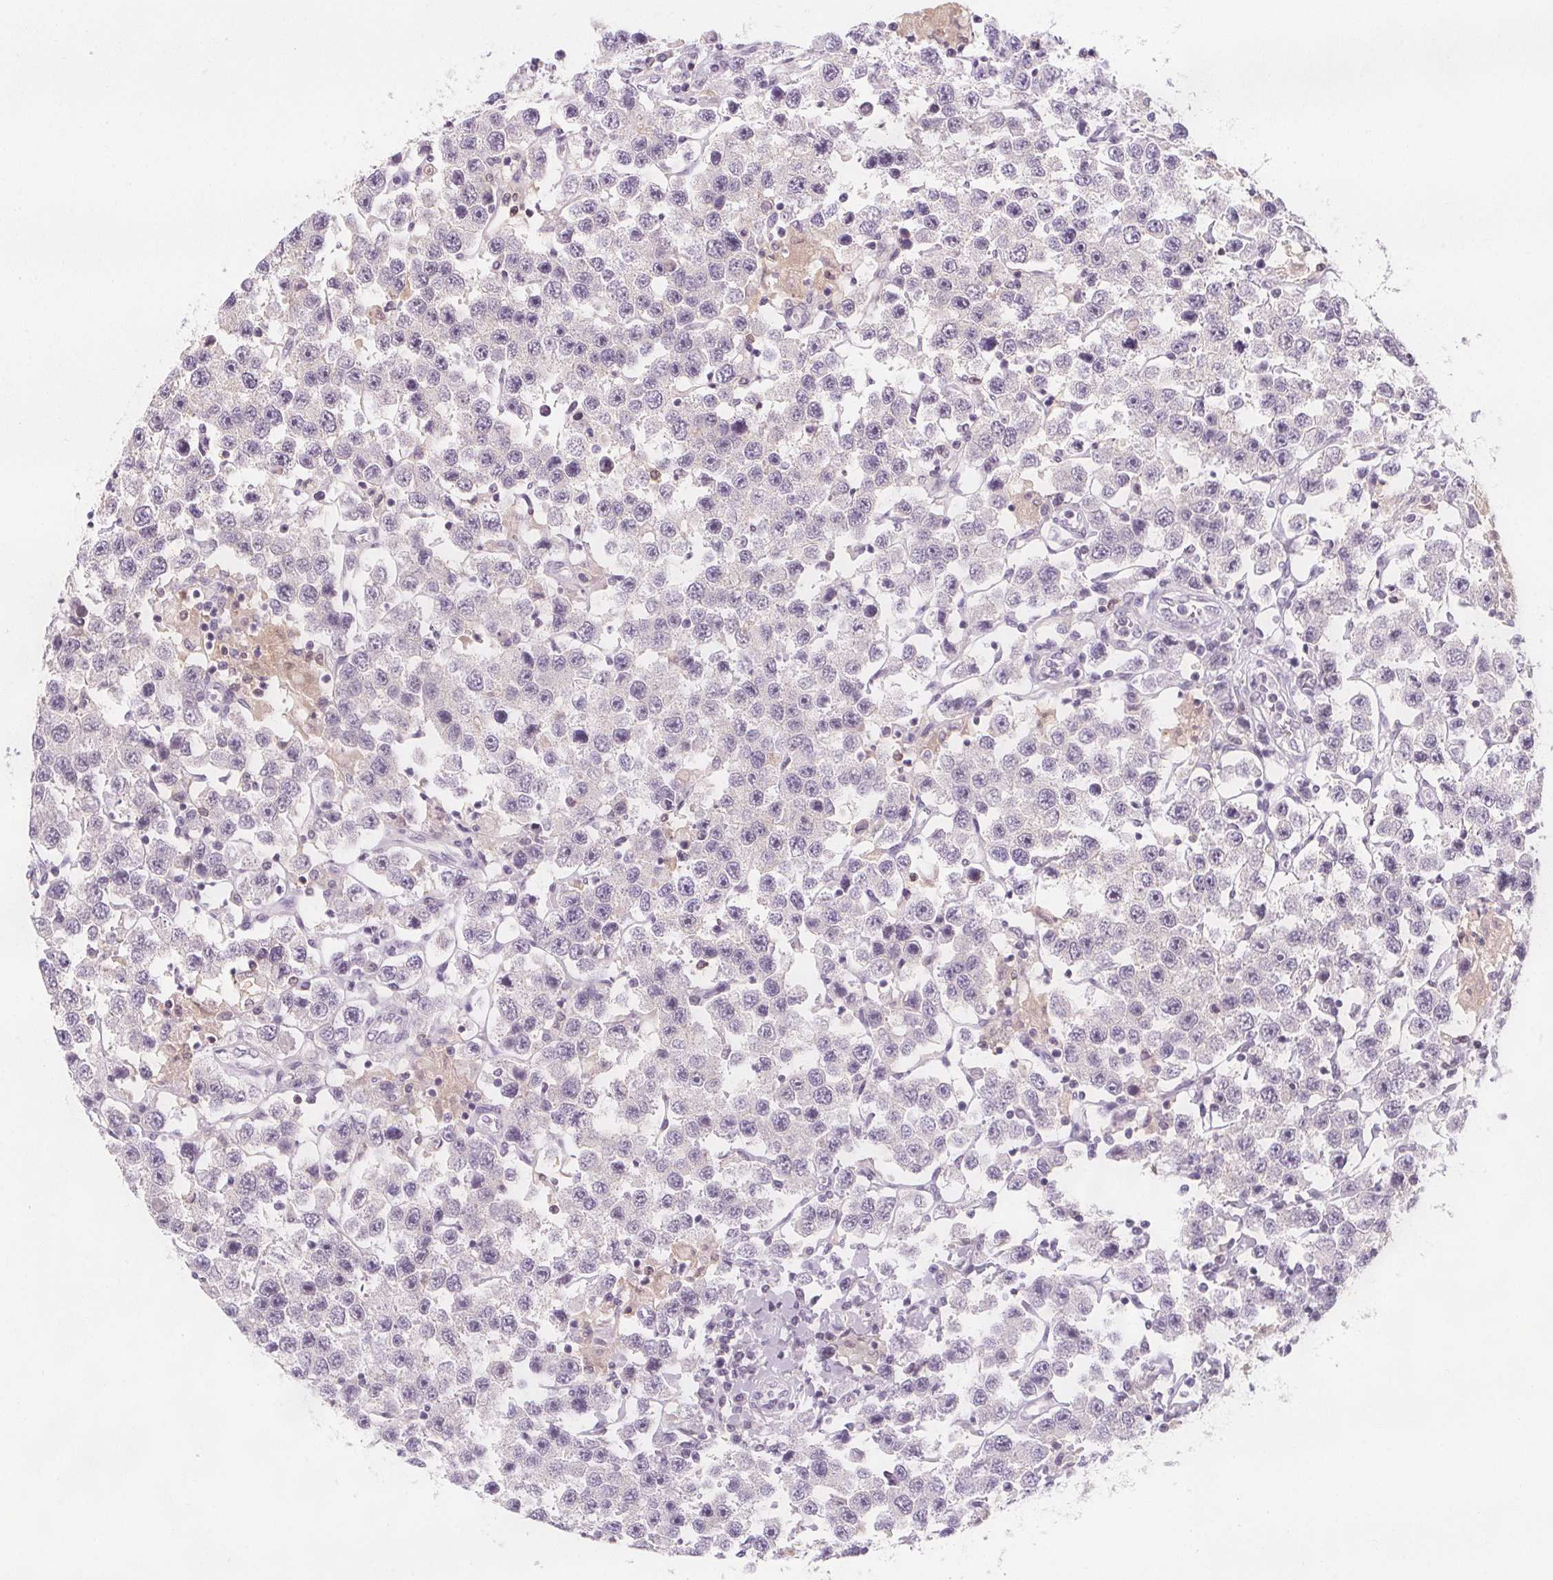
{"staining": {"intensity": "negative", "quantity": "none", "location": "none"}, "tissue": "testis cancer", "cell_type": "Tumor cells", "image_type": "cancer", "snomed": [{"axis": "morphology", "description": "Seminoma, NOS"}, {"axis": "topography", "description": "Testis"}], "caption": "IHC histopathology image of neoplastic tissue: testis cancer (seminoma) stained with DAB shows no significant protein staining in tumor cells. Nuclei are stained in blue.", "gene": "UGP2", "patient": {"sex": "male", "age": 45}}